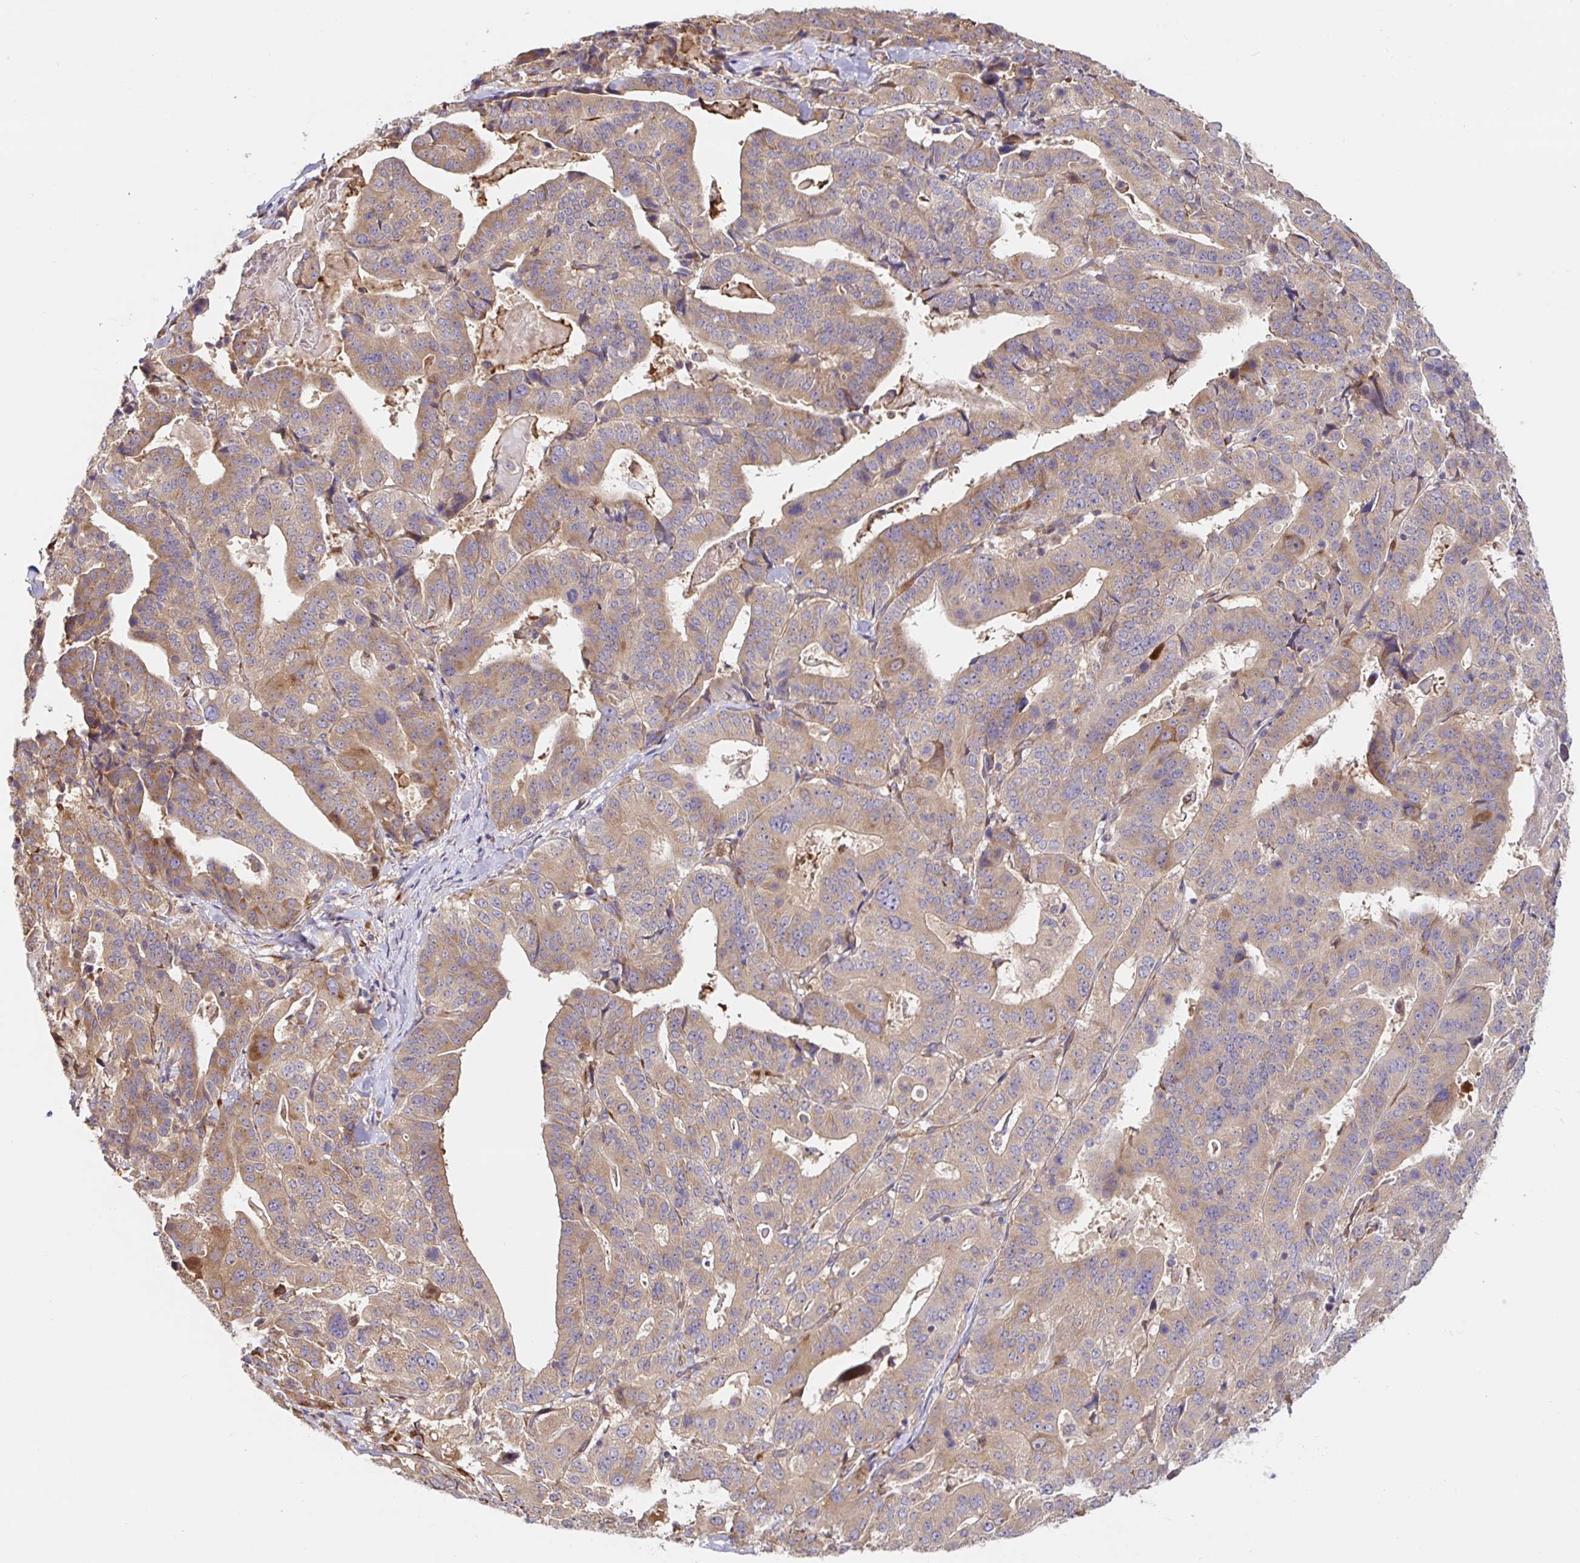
{"staining": {"intensity": "weak", "quantity": ">75%", "location": "cytoplasmic/membranous"}, "tissue": "stomach cancer", "cell_type": "Tumor cells", "image_type": "cancer", "snomed": [{"axis": "morphology", "description": "Adenocarcinoma, NOS"}, {"axis": "topography", "description": "Stomach"}], "caption": "High-magnification brightfield microscopy of adenocarcinoma (stomach) stained with DAB (brown) and counterstained with hematoxylin (blue). tumor cells exhibit weak cytoplasmic/membranous positivity is appreciated in approximately>75% of cells.", "gene": "PDPK1", "patient": {"sex": "male", "age": 48}}